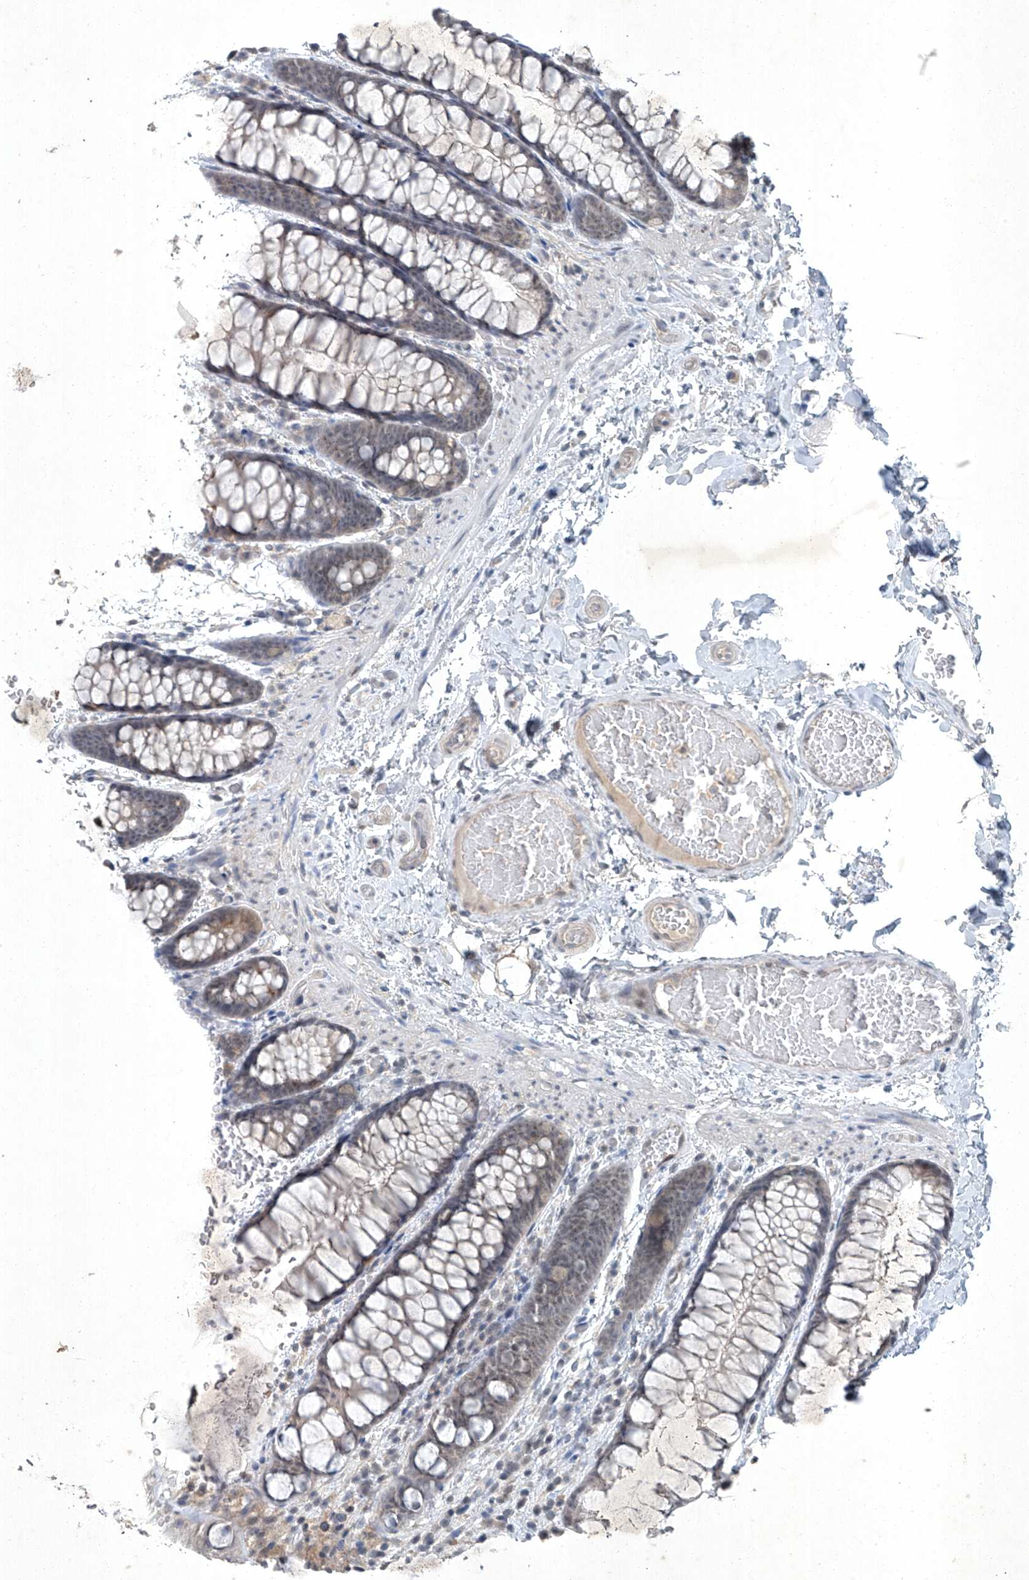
{"staining": {"intensity": "weak", "quantity": ">75%", "location": "cytoplasmic/membranous"}, "tissue": "colon", "cell_type": "Endothelial cells", "image_type": "normal", "snomed": [{"axis": "morphology", "description": "Normal tissue, NOS"}, {"axis": "topography", "description": "Colon"}], "caption": "An immunohistochemistry (IHC) histopathology image of unremarkable tissue is shown. Protein staining in brown highlights weak cytoplasmic/membranous positivity in colon within endothelial cells. (brown staining indicates protein expression, while blue staining denotes nuclei).", "gene": "TAF8", "patient": {"sex": "male", "age": 47}}